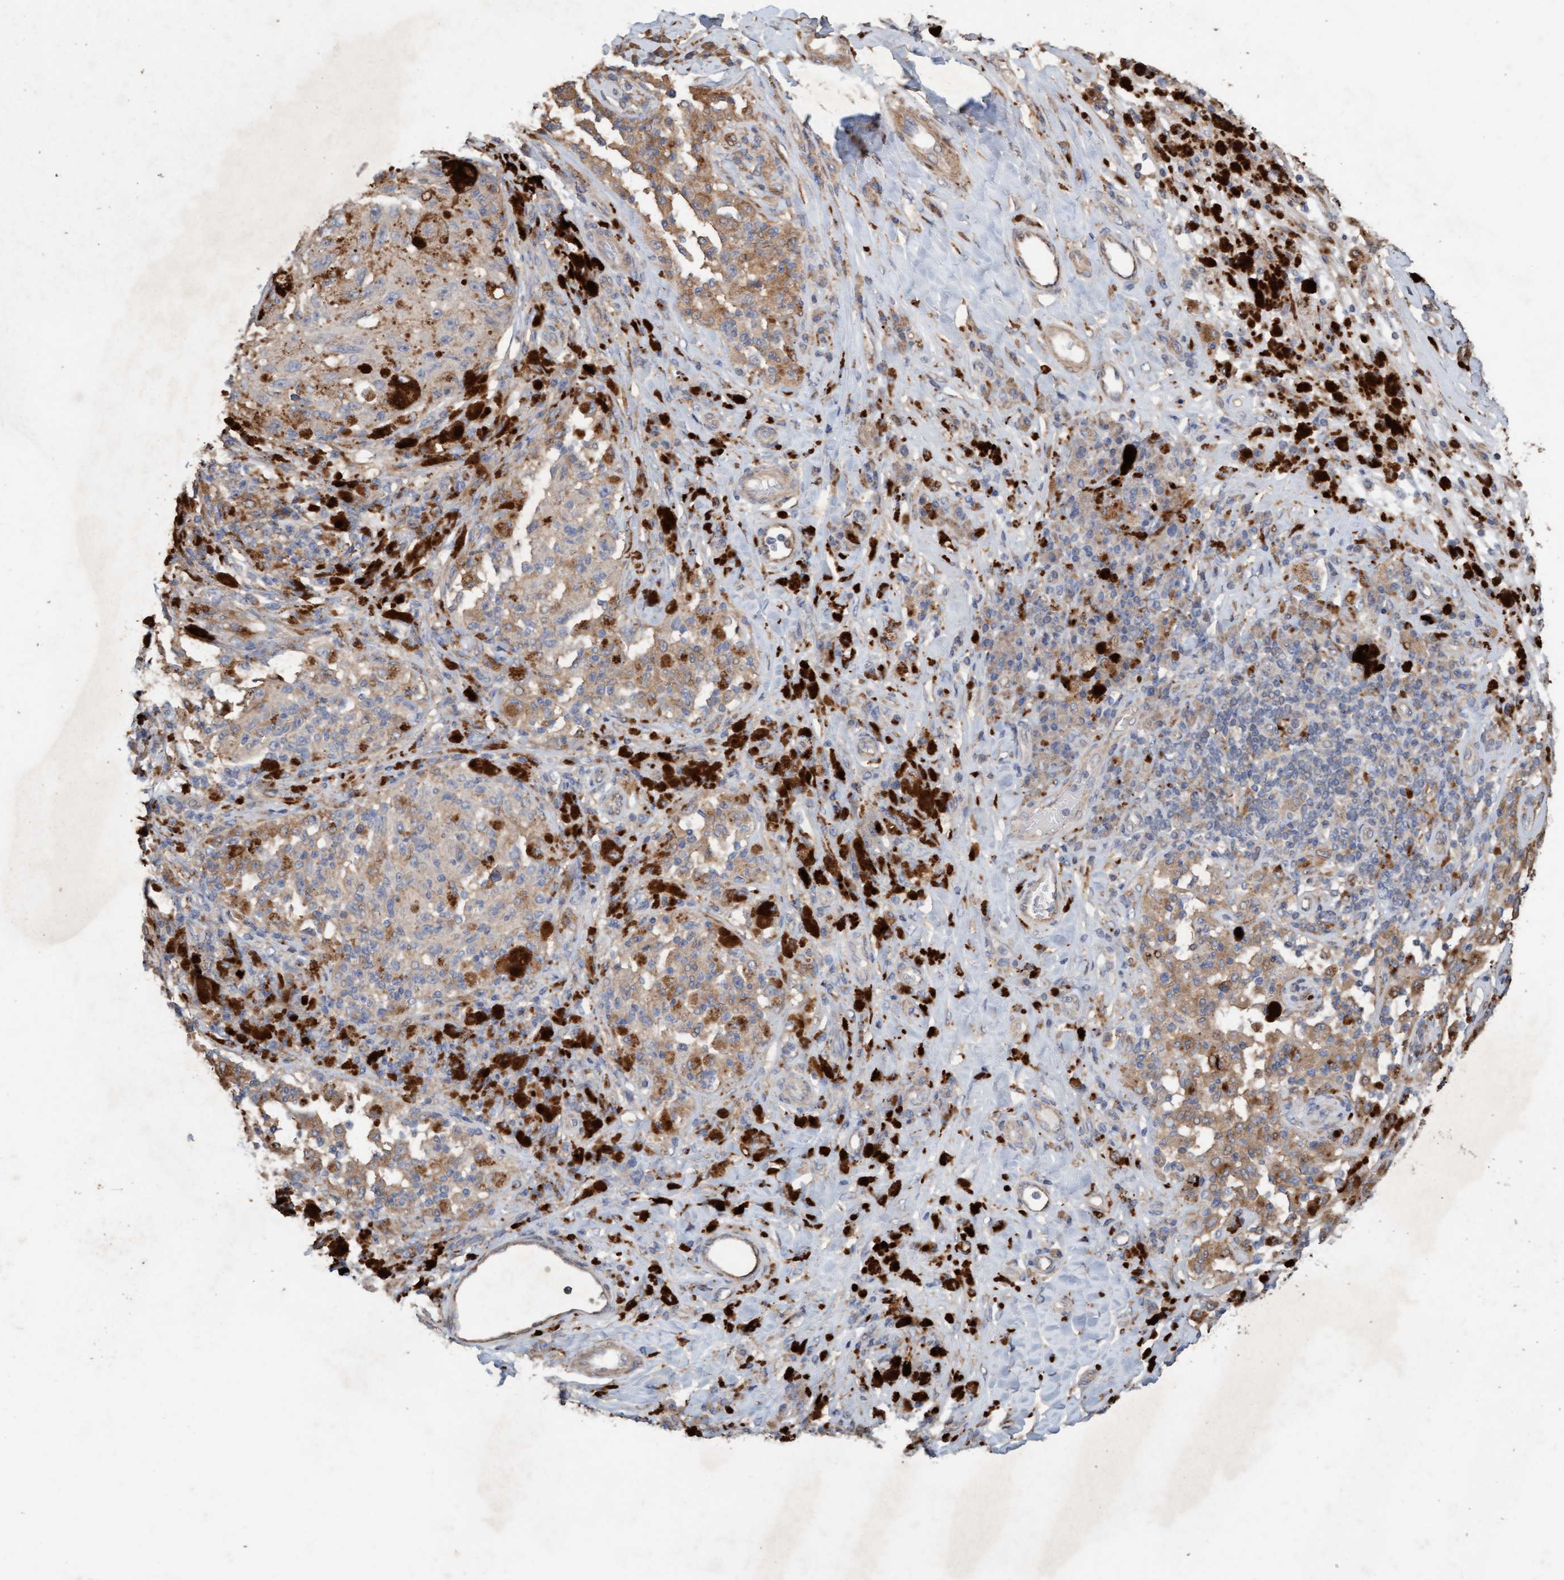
{"staining": {"intensity": "moderate", "quantity": "25%-75%", "location": "cytoplasmic/membranous"}, "tissue": "melanoma", "cell_type": "Tumor cells", "image_type": "cancer", "snomed": [{"axis": "morphology", "description": "Malignant melanoma, NOS"}, {"axis": "topography", "description": "Skin"}], "caption": "Melanoma stained with a brown dye exhibits moderate cytoplasmic/membranous positive expression in about 25%-75% of tumor cells.", "gene": "LONRF1", "patient": {"sex": "female", "age": 73}}